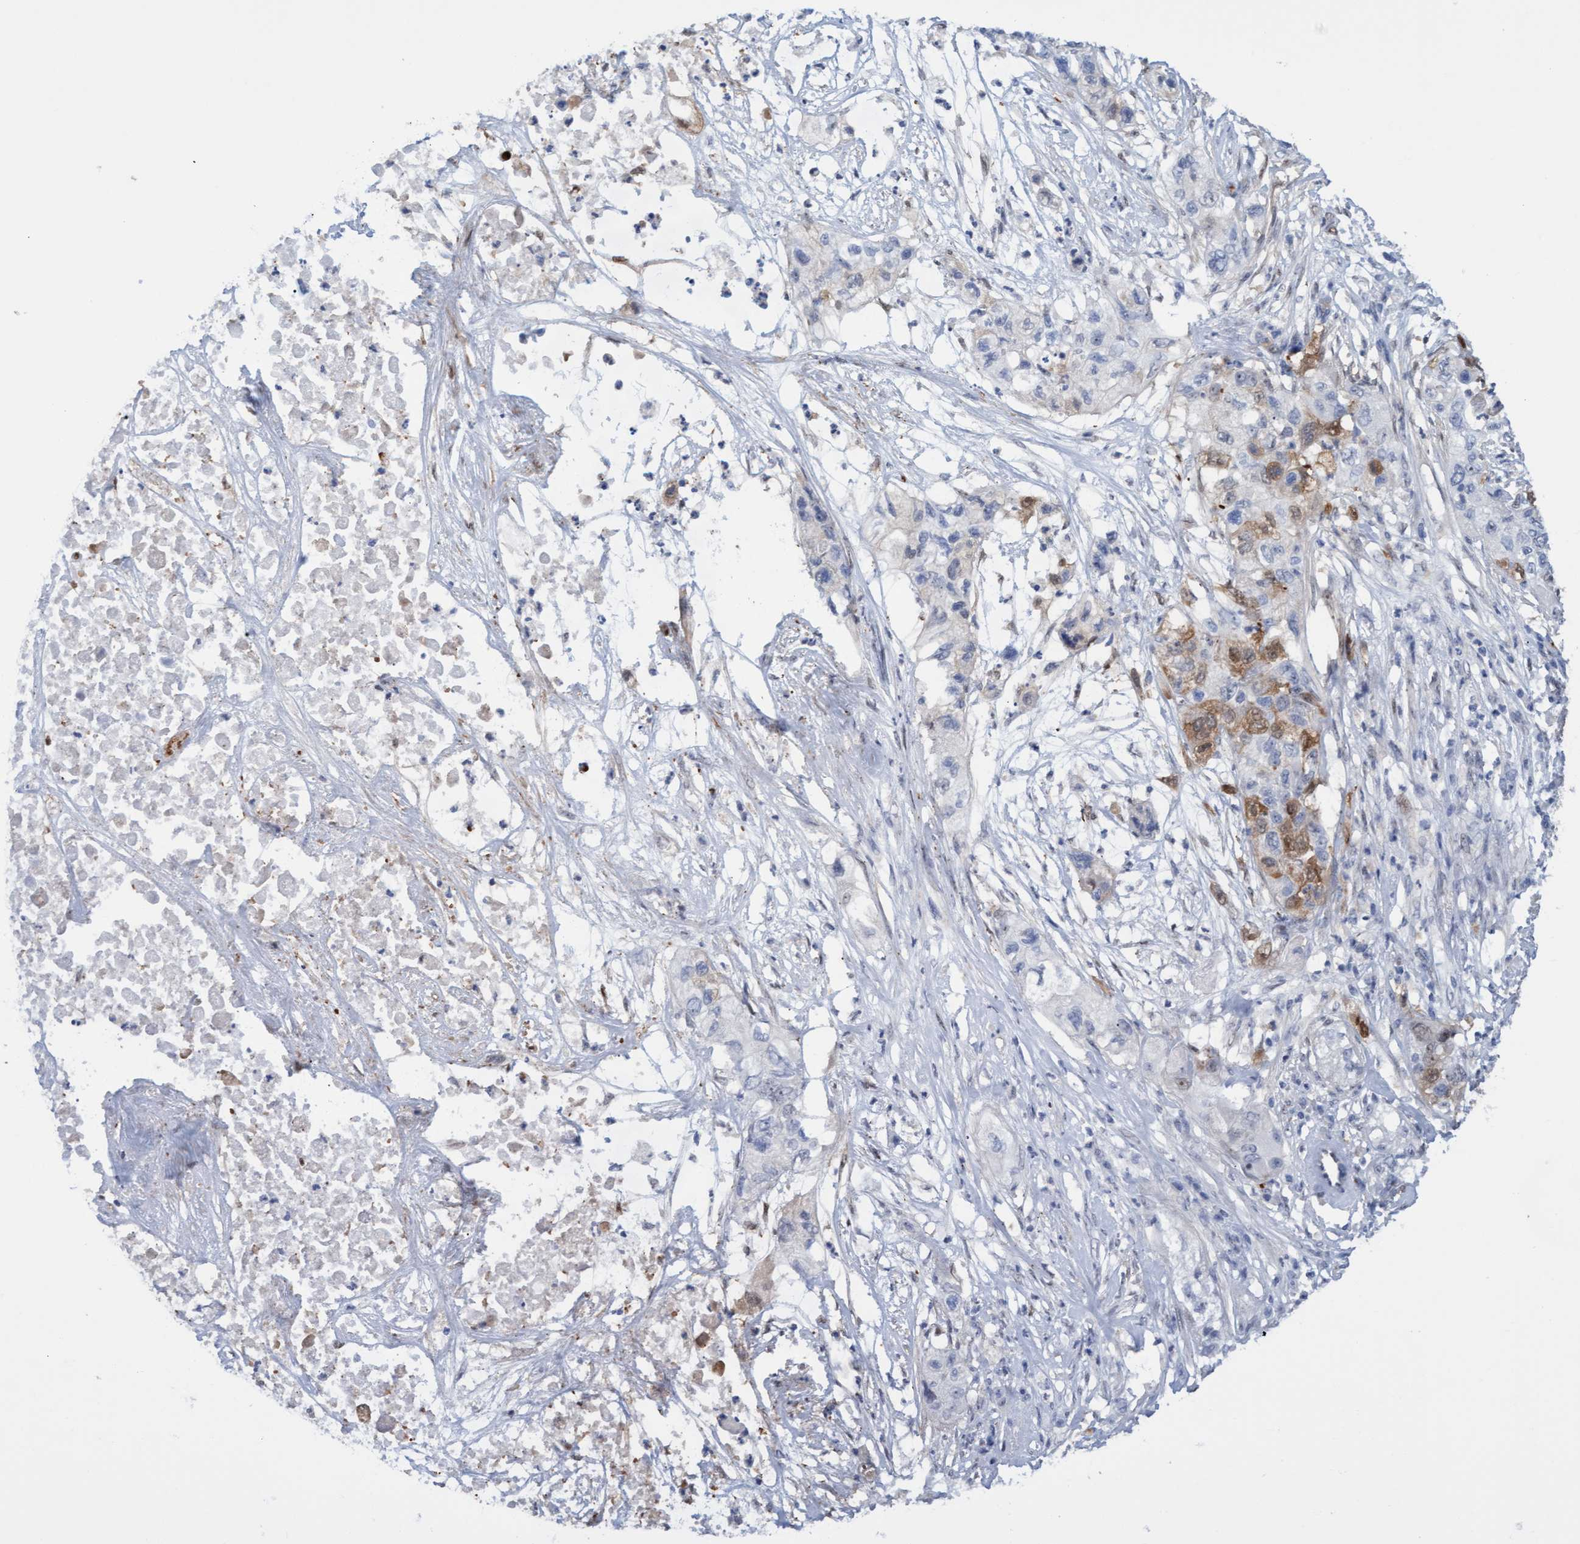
{"staining": {"intensity": "weak", "quantity": "<25%", "location": "cytoplasmic/membranous"}, "tissue": "pancreatic cancer", "cell_type": "Tumor cells", "image_type": "cancer", "snomed": [{"axis": "morphology", "description": "Adenocarcinoma, NOS"}, {"axis": "topography", "description": "Pancreas"}], "caption": "IHC histopathology image of neoplastic tissue: human adenocarcinoma (pancreatic) stained with DAB demonstrates no significant protein positivity in tumor cells.", "gene": "PINX1", "patient": {"sex": "female", "age": 78}}